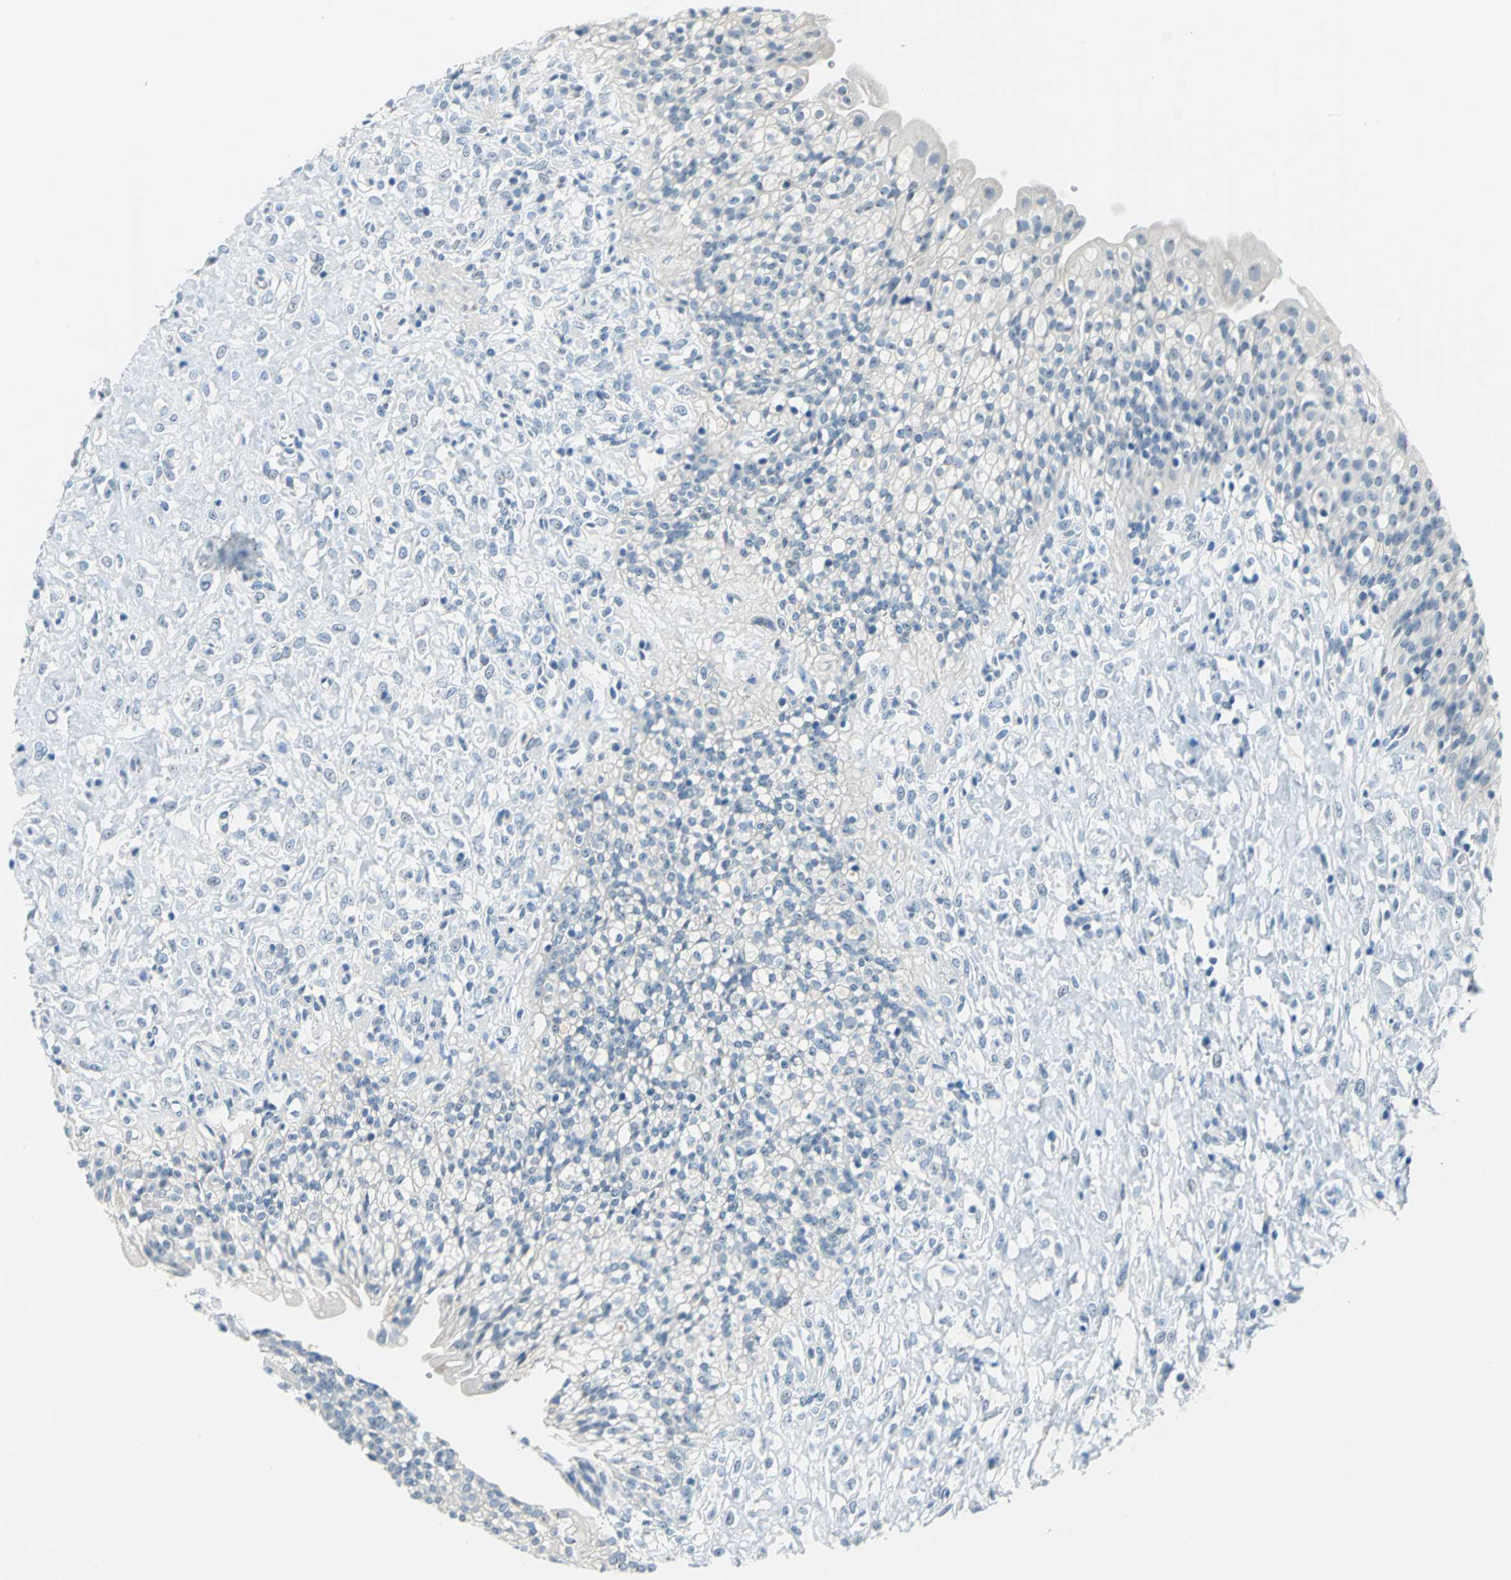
{"staining": {"intensity": "negative", "quantity": "none", "location": "none"}, "tissue": "urinary bladder", "cell_type": "Urothelial cells", "image_type": "normal", "snomed": [{"axis": "morphology", "description": "Normal tissue, NOS"}, {"axis": "topography", "description": "Urinary bladder"}], "caption": "Micrograph shows no protein staining in urothelial cells of benign urinary bladder.", "gene": "MUC4", "patient": {"sex": "female", "age": 80}}